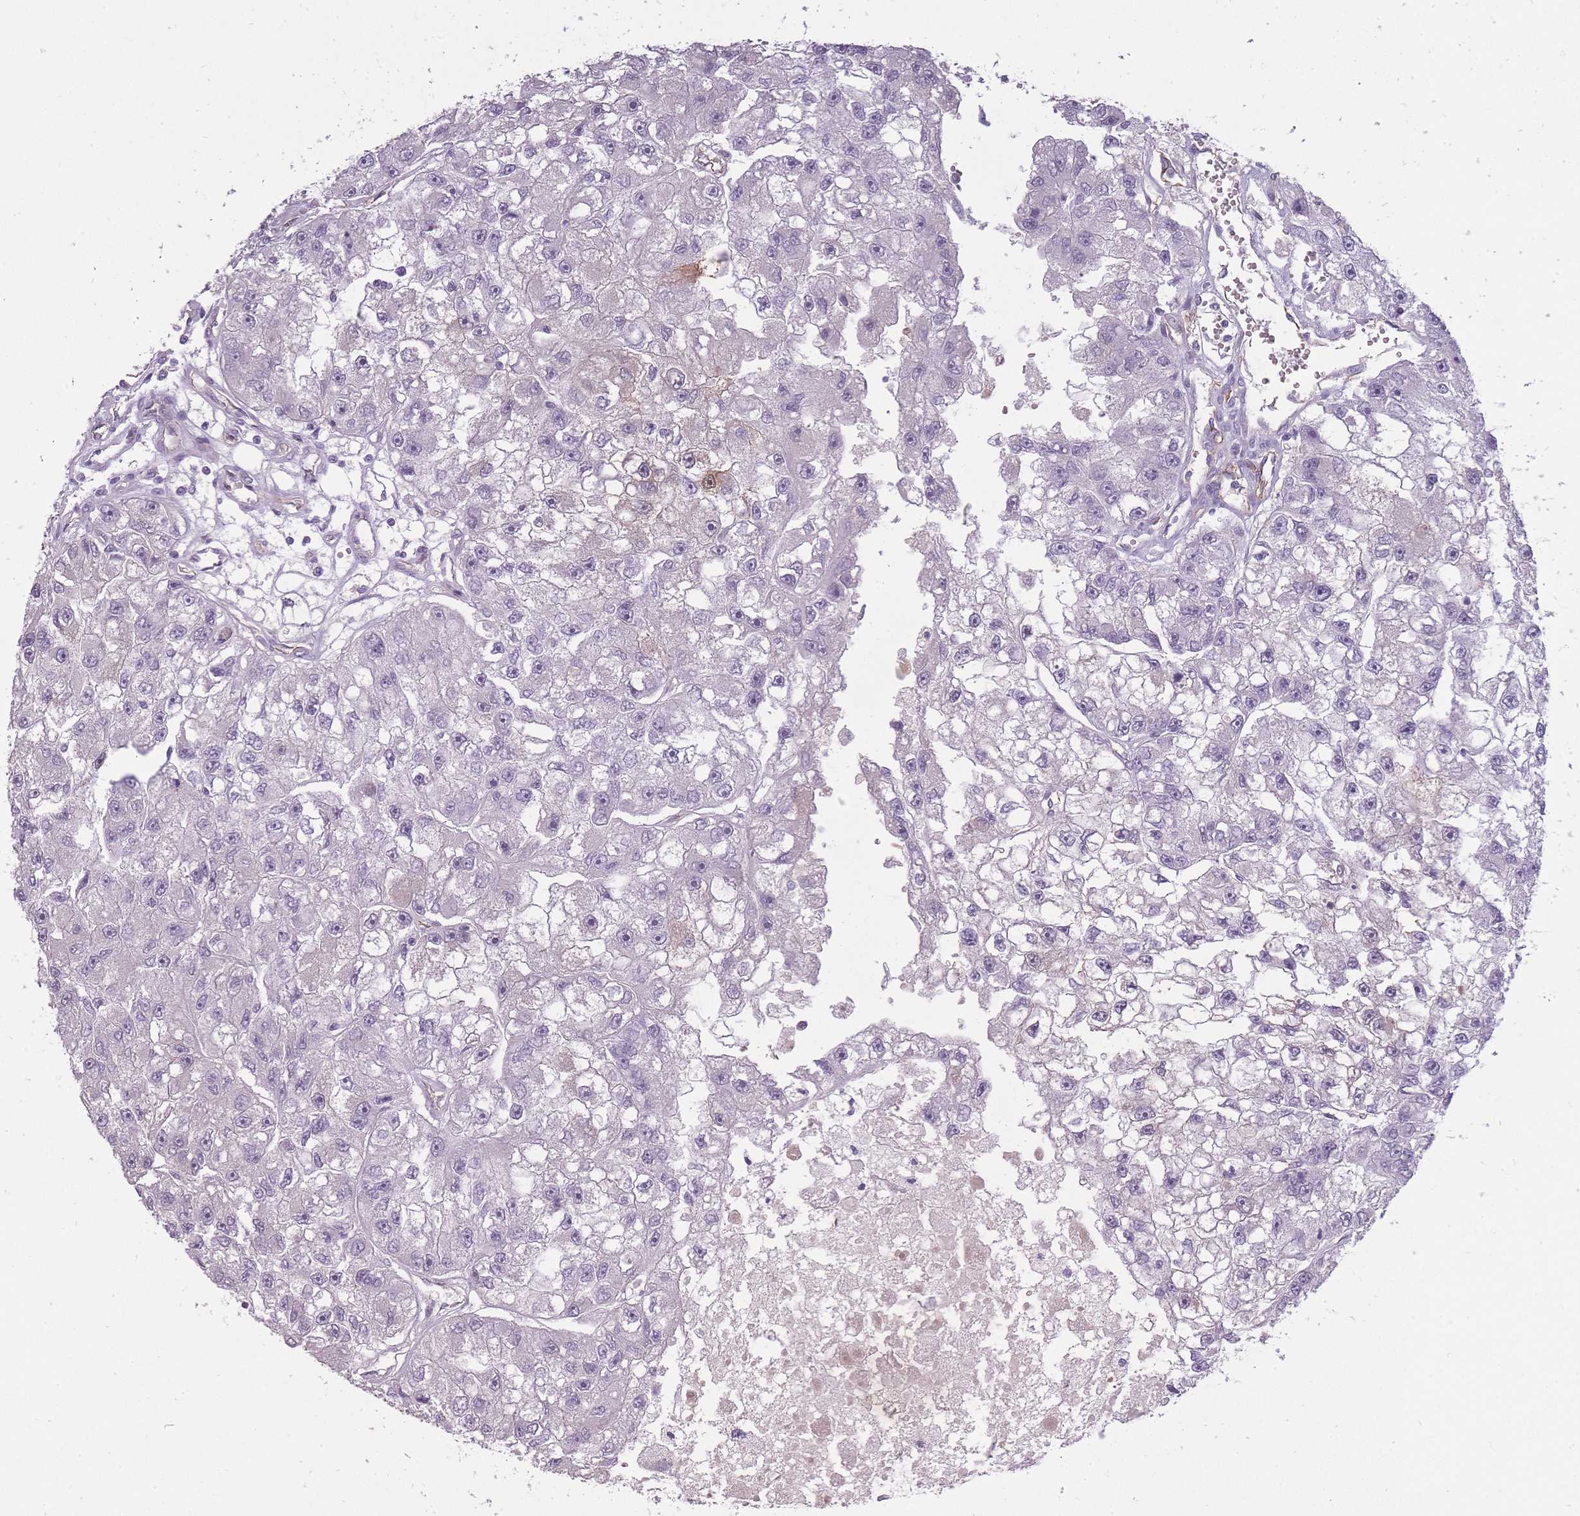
{"staining": {"intensity": "negative", "quantity": "none", "location": "none"}, "tissue": "renal cancer", "cell_type": "Tumor cells", "image_type": "cancer", "snomed": [{"axis": "morphology", "description": "Adenocarcinoma, NOS"}, {"axis": "topography", "description": "Kidney"}], "caption": "This is an IHC photomicrograph of renal adenocarcinoma. There is no expression in tumor cells.", "gene": "SLC8A2", "patient": {"sex": "male", "age": 63}}